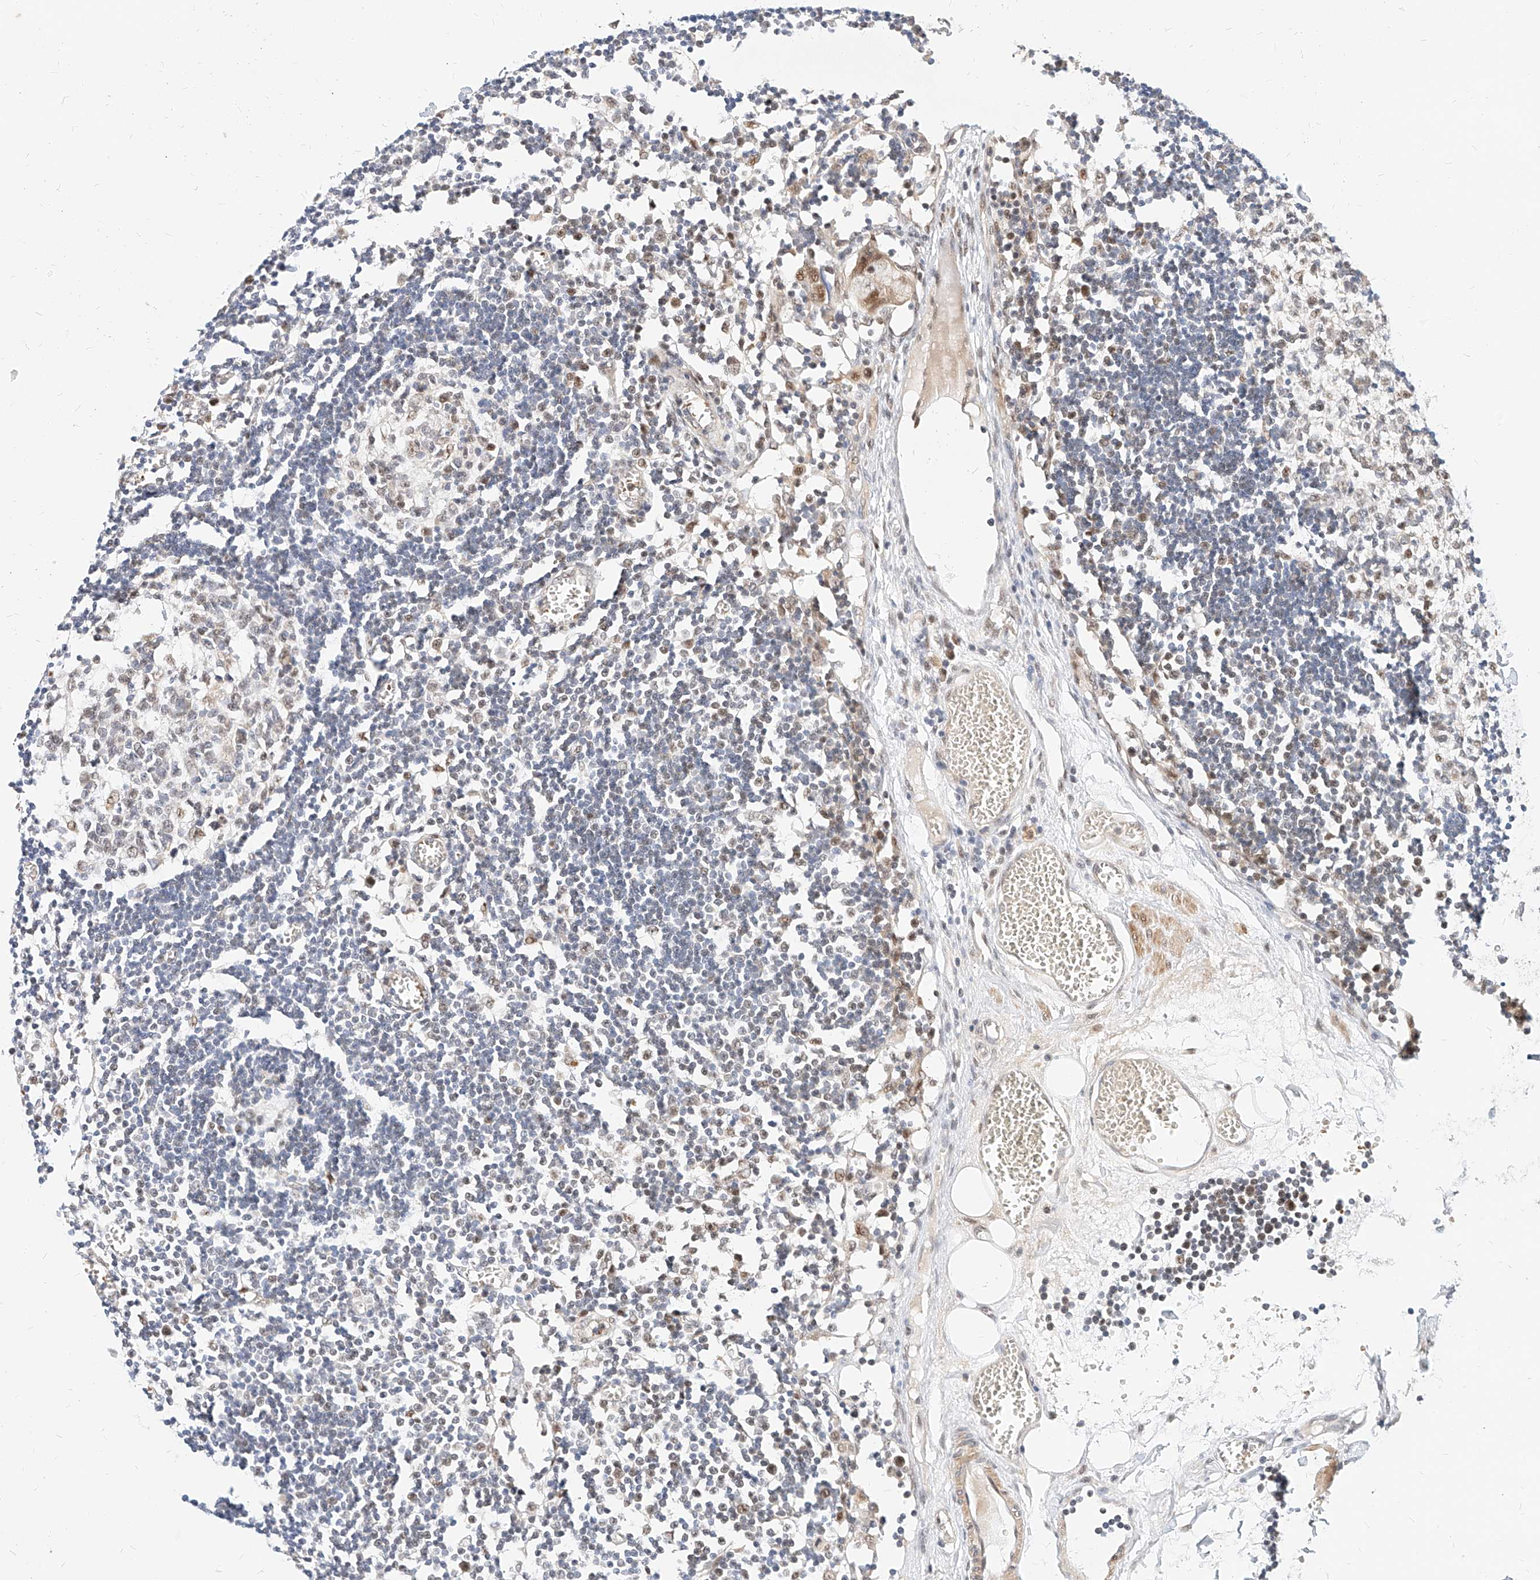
{"staining": {"intensity": "moderate", "quantity": "<25%", "location": "nuclear"}, "tissue": "lymph node", "cell_type": "Germinal center cells", "image_type": "normal", "snomed": [{"axis": "morphology", "description": "Normal tissue, NOS"}, {"axis": "topography", "description": "Lymph node"}], "caption": "Moderate nuclear staining for a protein is seen in about <25% of germinal center cells of unremarkable lymph node using immunohistochemistry.", "gene": "CBX8", "patient": {"sex": "female", "age": 11}}